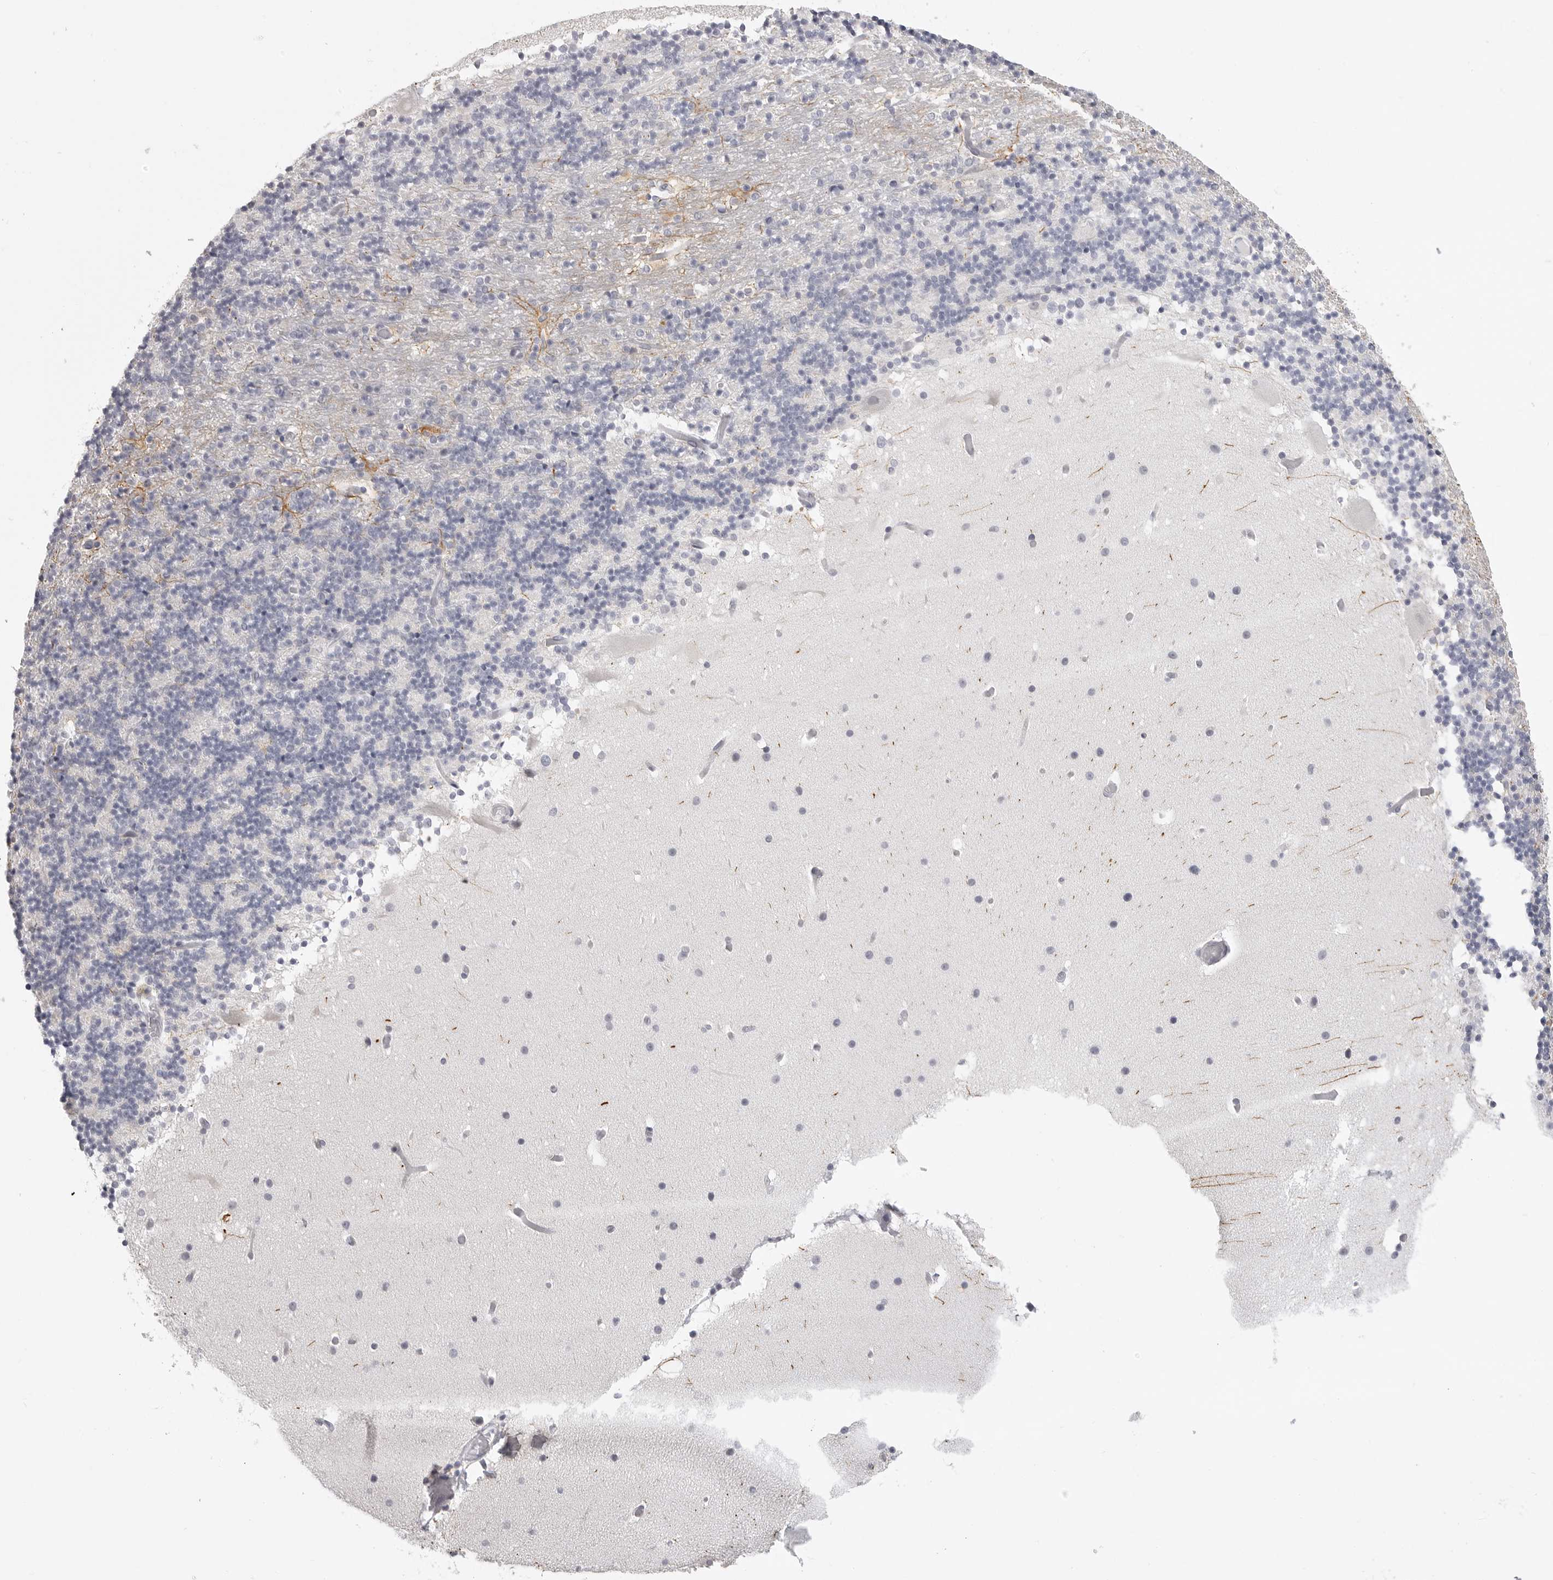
{"staining": {"intensity": "negative", "quantity": "none", "location": "none"}, "tissue": "cerebellum", "cell_type": "Cells in granular layer", "image_type": "normal", "snomed": [{"axis": "morphology", "description": "Normal tissue, NOS"}, {"axis": "topography", "description": "Cerebellum"}], "caption": "This is an immunohistochemistry (IHC) histopathology image of benign cerebellum. There is no positivity in cells in granular layer.", "gene": "HMGCS2", "patient": {"sex": "male", "age": 57}}